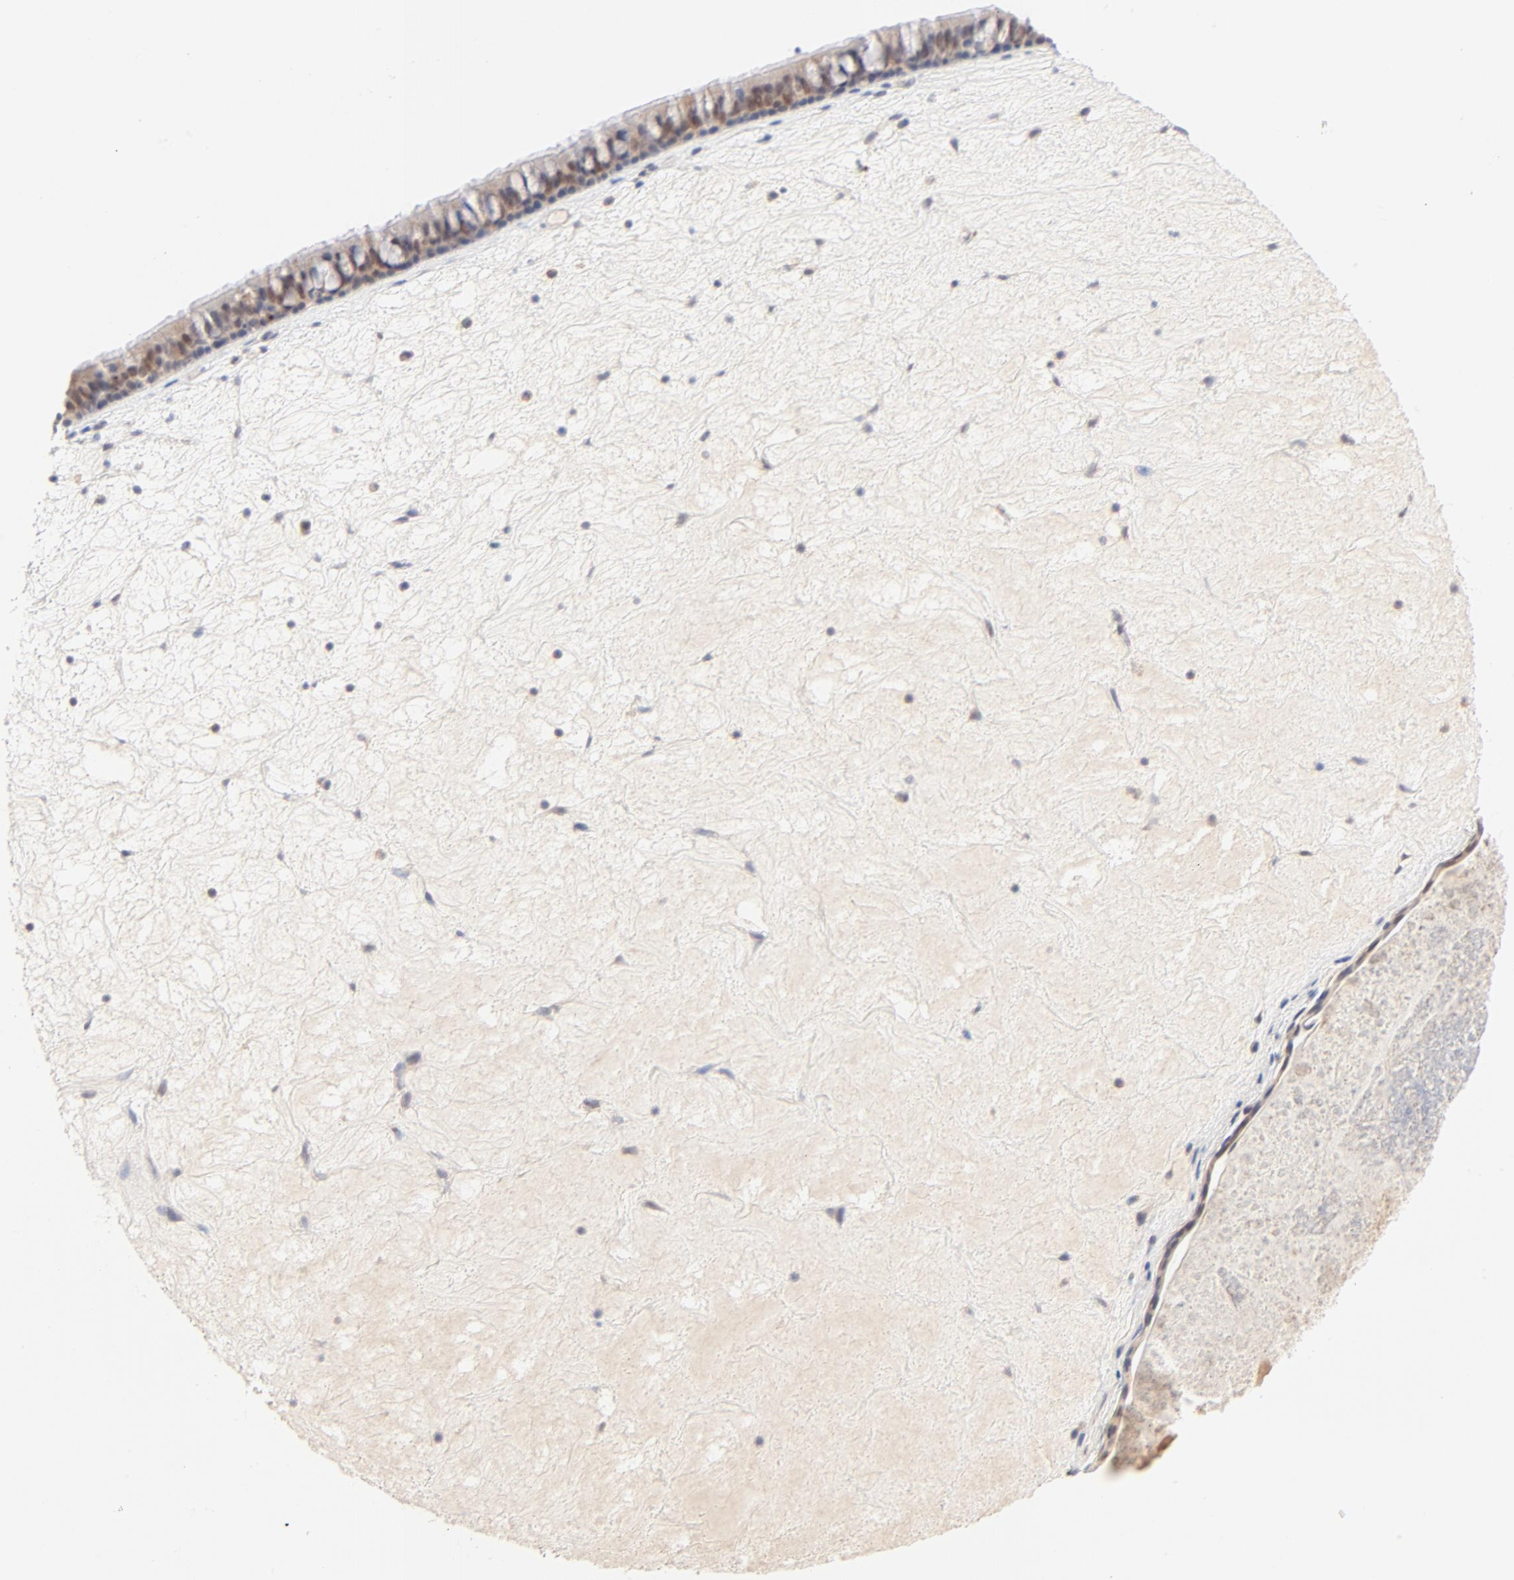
{"staining": {"intensity": "moderate", "quantity": ">75%", "location": "cytoplasmic/membranous"}, "tissue": "nasopharynx", "cell_type": "Respiratory epithelial cells", "image_type": "normal", "snomed": [{"axis": "morphology", "description": "Normal tissue, NOS"}, {"axis": "topography", "description": "Nasopharynx"}], "caption": "Protein staining demonstrates moderate cytoplasmic/membranous positivity in approximately >75% of respiratory epithelial cells in unremarkable nasopharynx.", "gene": "CSPG4", "patient": {"sex": "female", "age": 78}}